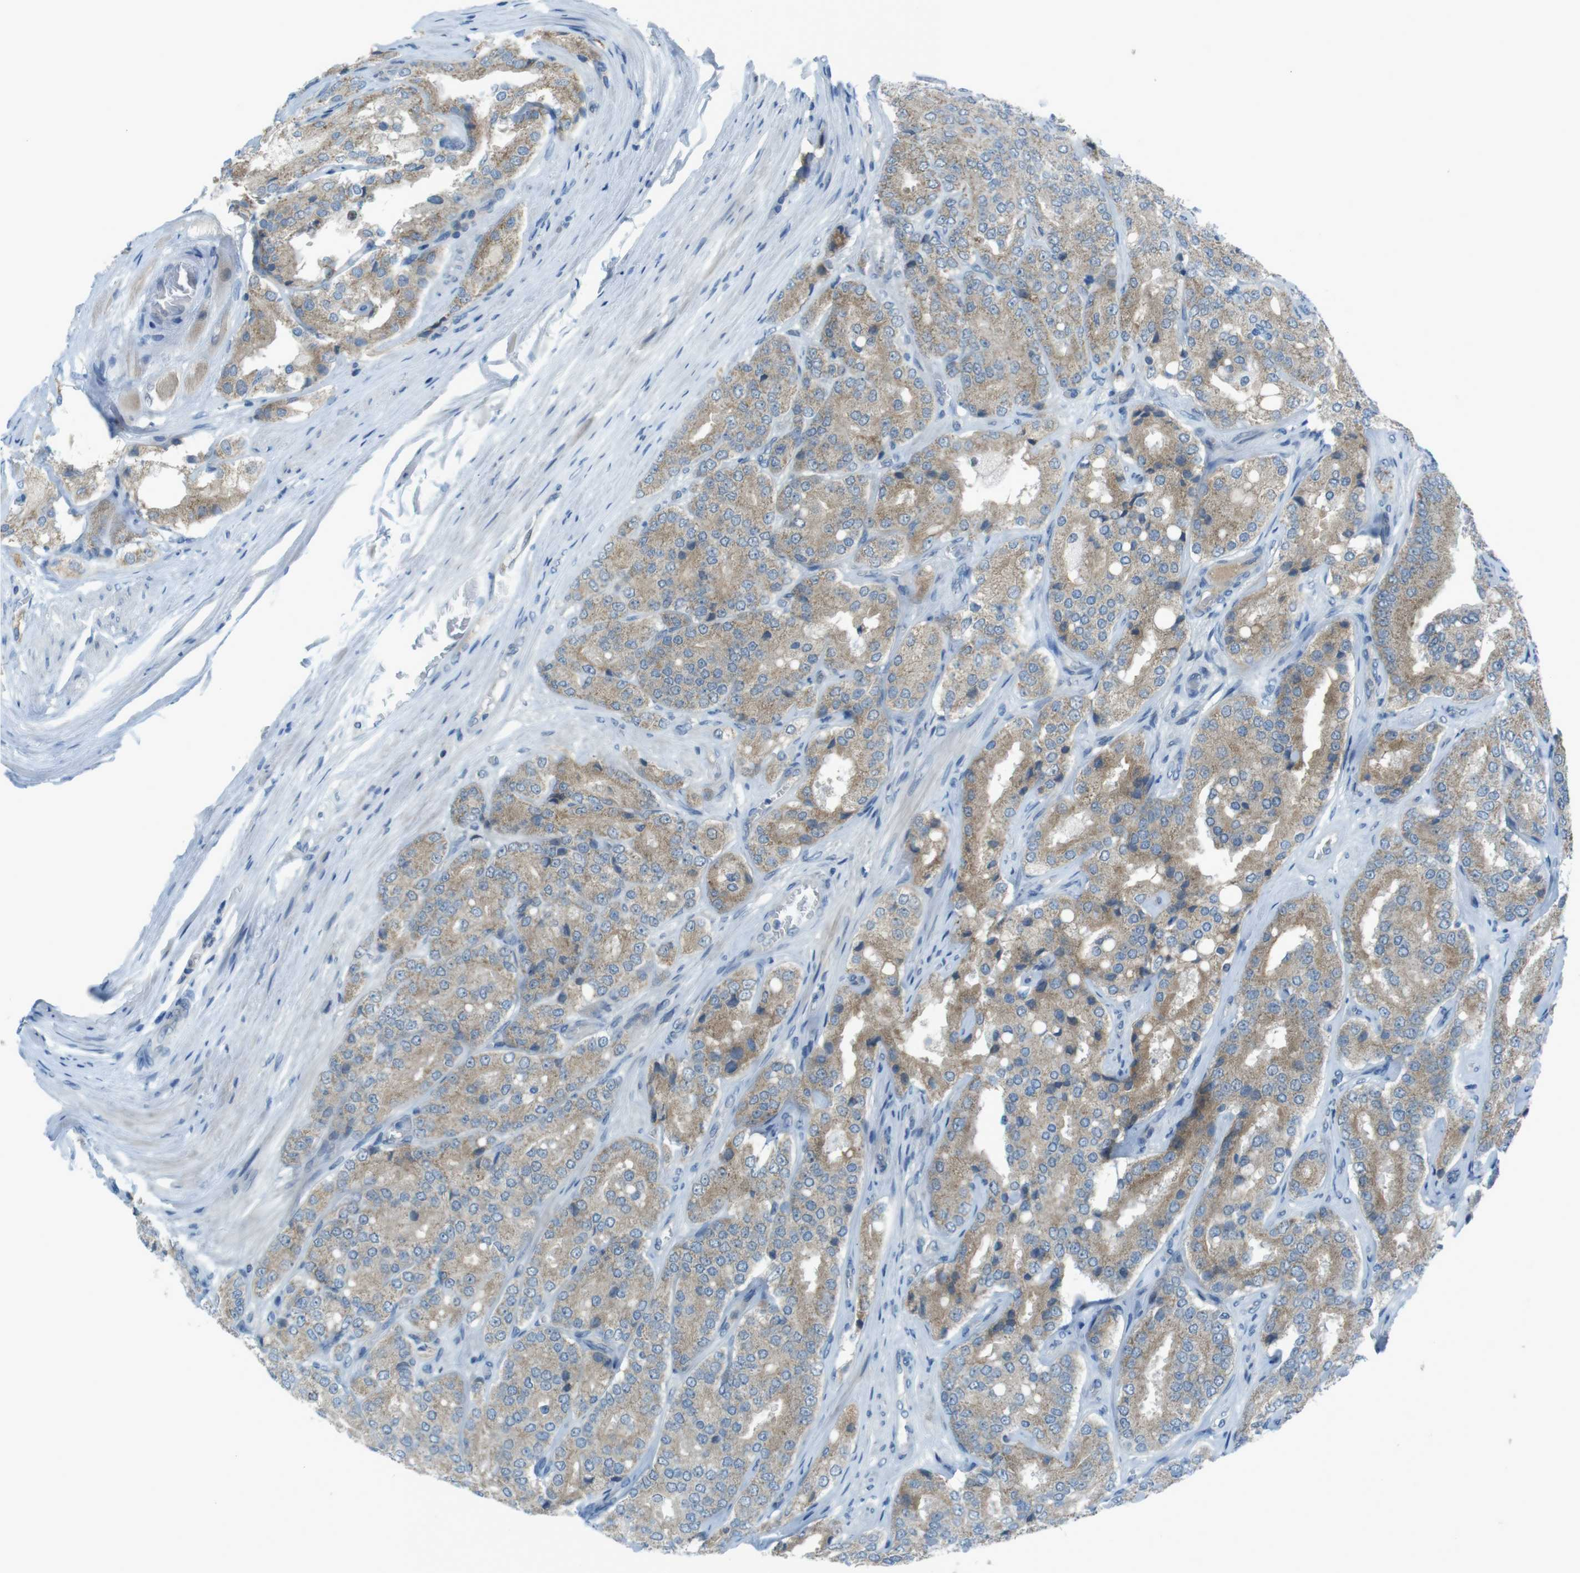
{"staining": {"intensity": "weak", "quantity": ">75%", "location": "cytoplasmic/membranous"}, "tissue": "prostate cancer", "cell_type": "Tumor cells", "image_type": "cancer", "snomed": [{"axis": "morphology", "description": "Adenocarcinoma, High grade"}, {"axis": "topography", "description": "Prostate"}], "caption": "Prostate cancer (adenocarcinoma (high-grade)) stained with a brown dye exhibits weak cytoplasmic/membranous positive positivity in about >75% of tumor cells.", "gene": "ZDHHC20", "patient": {"sex": "male", "age": 65}}